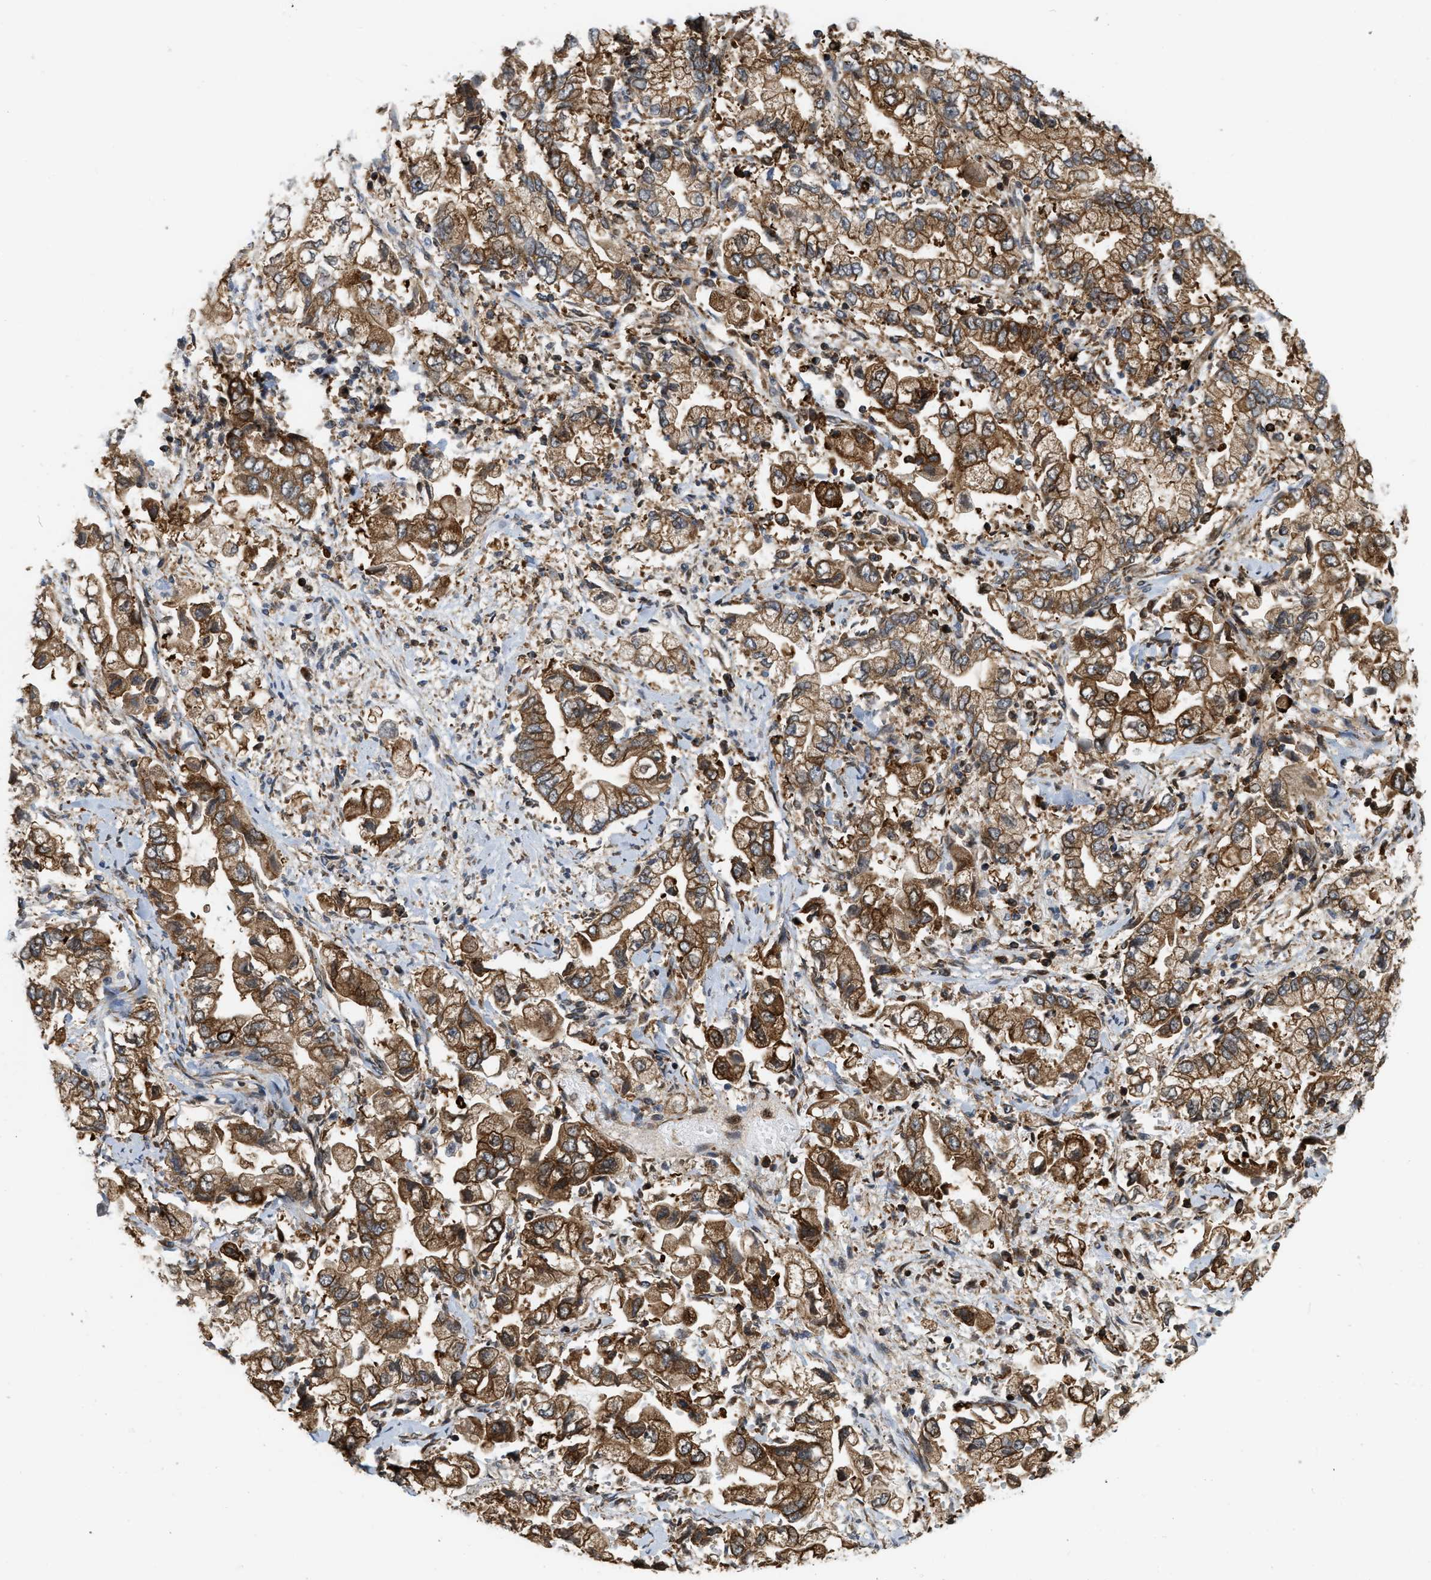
{"staining": {"intensity": "strong", "quantity": ">75%", "location": "cytoplasmic/membranous"}, "tissue": "stomach cancer", "cell_type": "Tumor cells", "image_type": "cancer", "snomed": [{"axis": "morphology", "description": "Normal tissue, NOS"}, {"axis": "morphology", "description": "Adenocarcinoma, NOS"}, {"axis": "topography", "description": "Stomach"}], "caption": "A brown stain highlights strong cytoplasmic/membranous staining of a protein in human stomach cancer (adenocarcinoma) tumor cells.", "gene": "IQCE", "patient": {"sex": "male", "age": 62}}